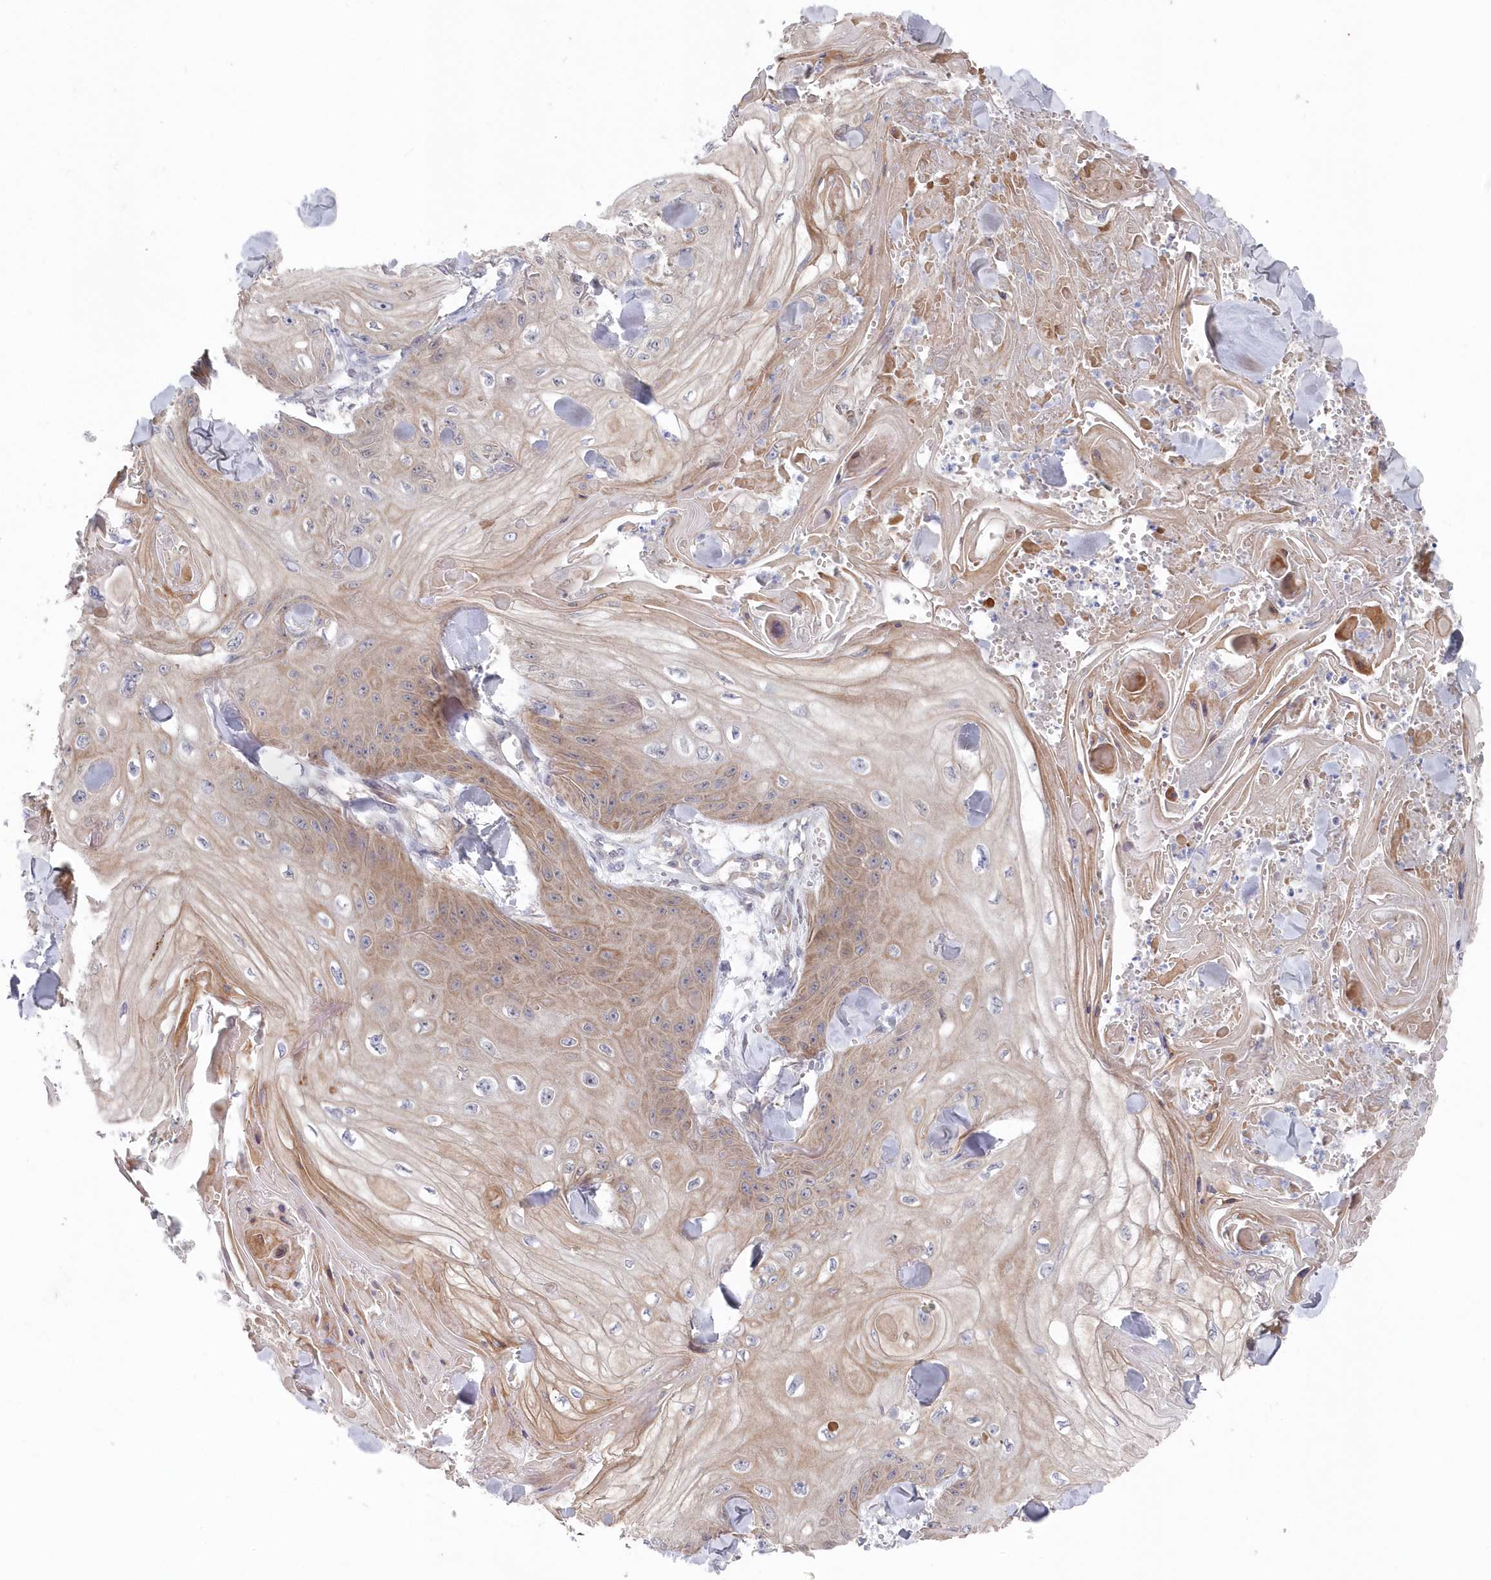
{"staining": {"intensity": "weak", "quantity": "25%-75%", "location": "cytoplasmic/membranous"}, "tissue": "skin cancer", "cell_type": "Tumor cells", "image_type": "cancer", "snomed": [{"axis": "morphology", "description": "Squamous cell carcinoma, NOS"}, {"axis": "topography", "description": "Skin"}], "caption": "A brown stain shows weak cytoplasmic/membranous staining of a protein in human squamous cell carcinoma (skin) tumor cells. Nuclei are stained in blue.", "gene": "KIAA1586", "patient": {"sex": "male", "age": 74}}